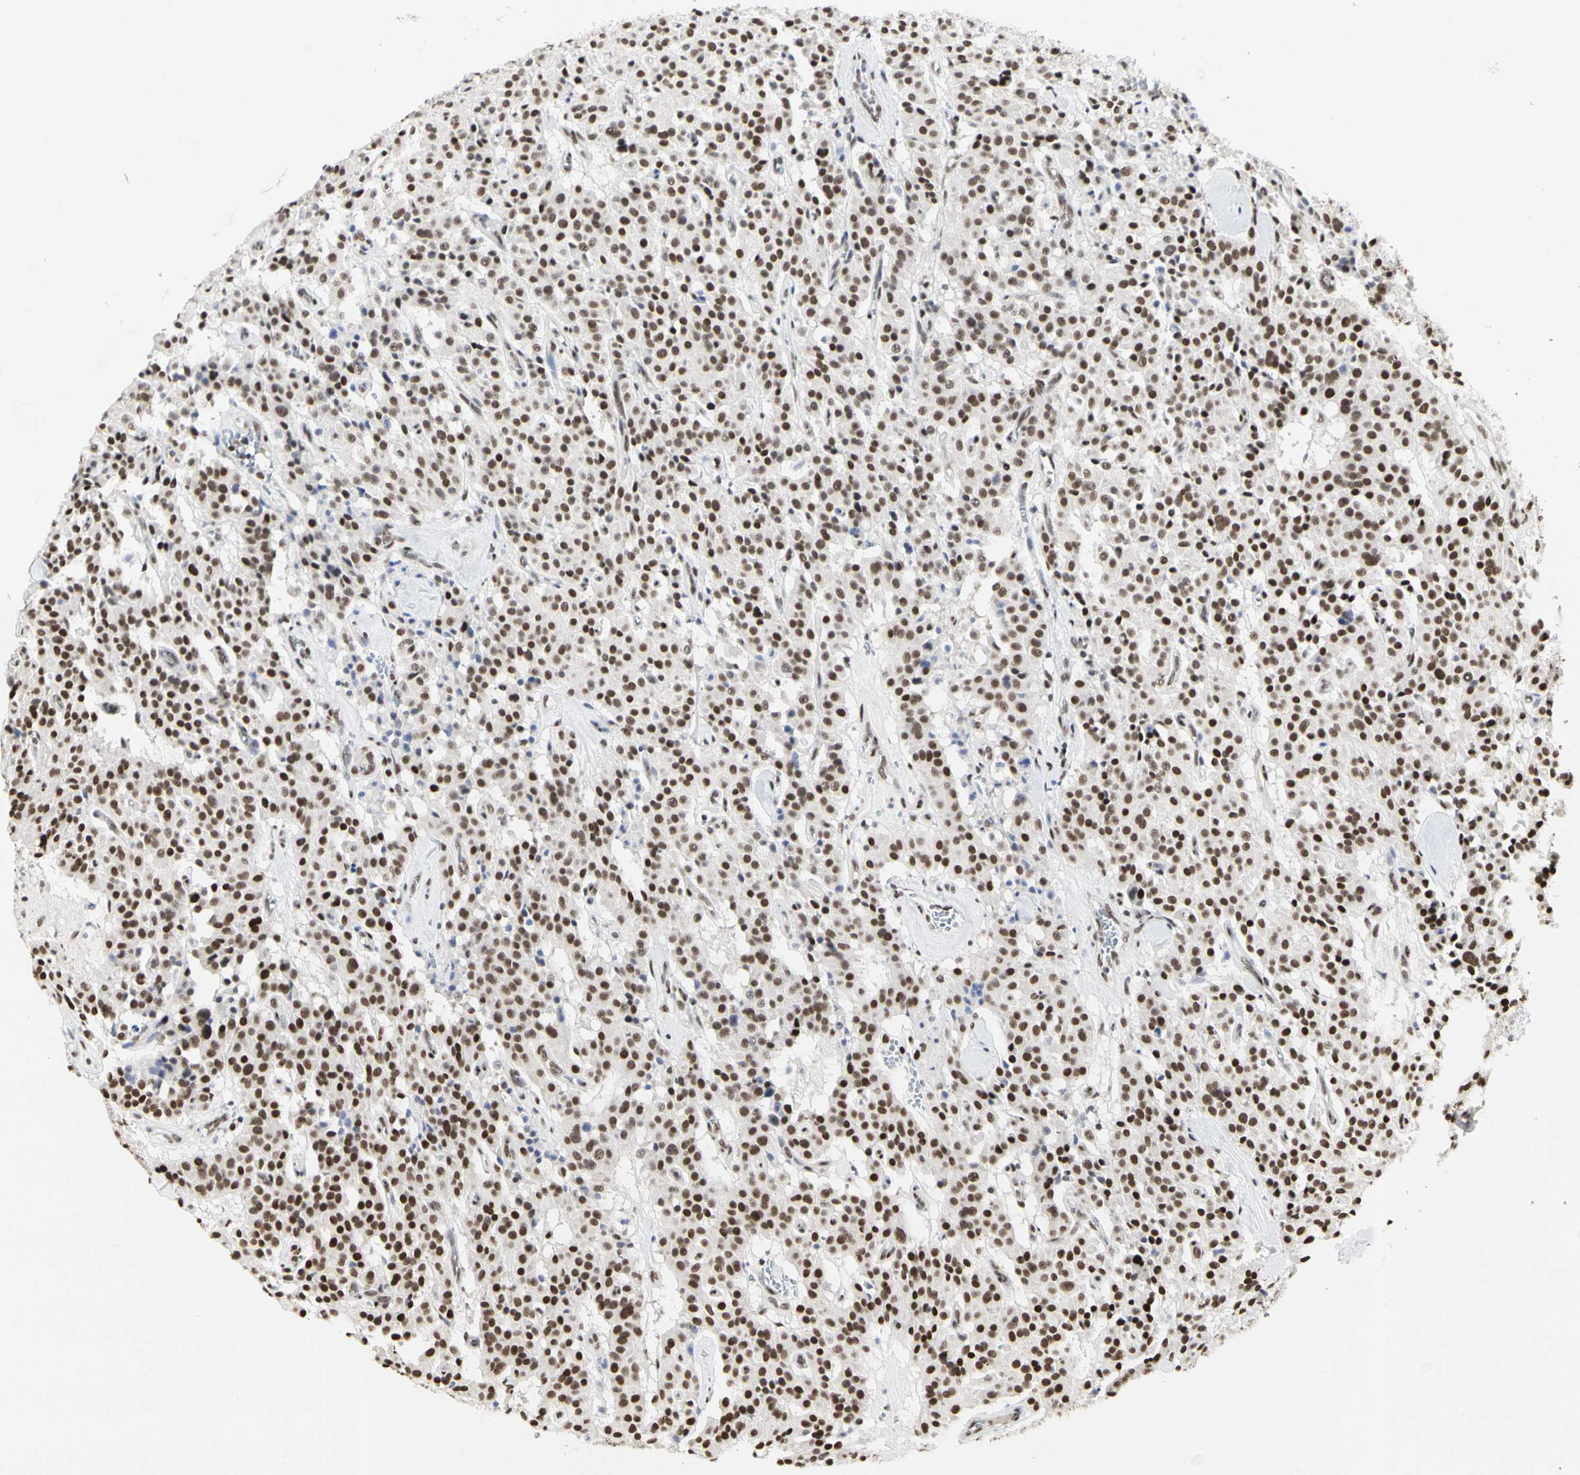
{"staining": {"intensity": "strong", "quantity": ">75%", "location": "nuclear"}, "tissue": "carcinoid", "cell_type": "Tumor cells", "image_type": "cancer", "snomed": [{"axis": "morphology", "description": "Carcinoid, malignant, NOS"}, {"axis": "topography", "description": "Lung"}], "caption": "Immunohistochemical staining of carcinoid displays high levels of strong nuclear expression in approximately >75% of tumor cells.", "gene": "PRMT3", "patient": {"sex": "male", "age": 30}}